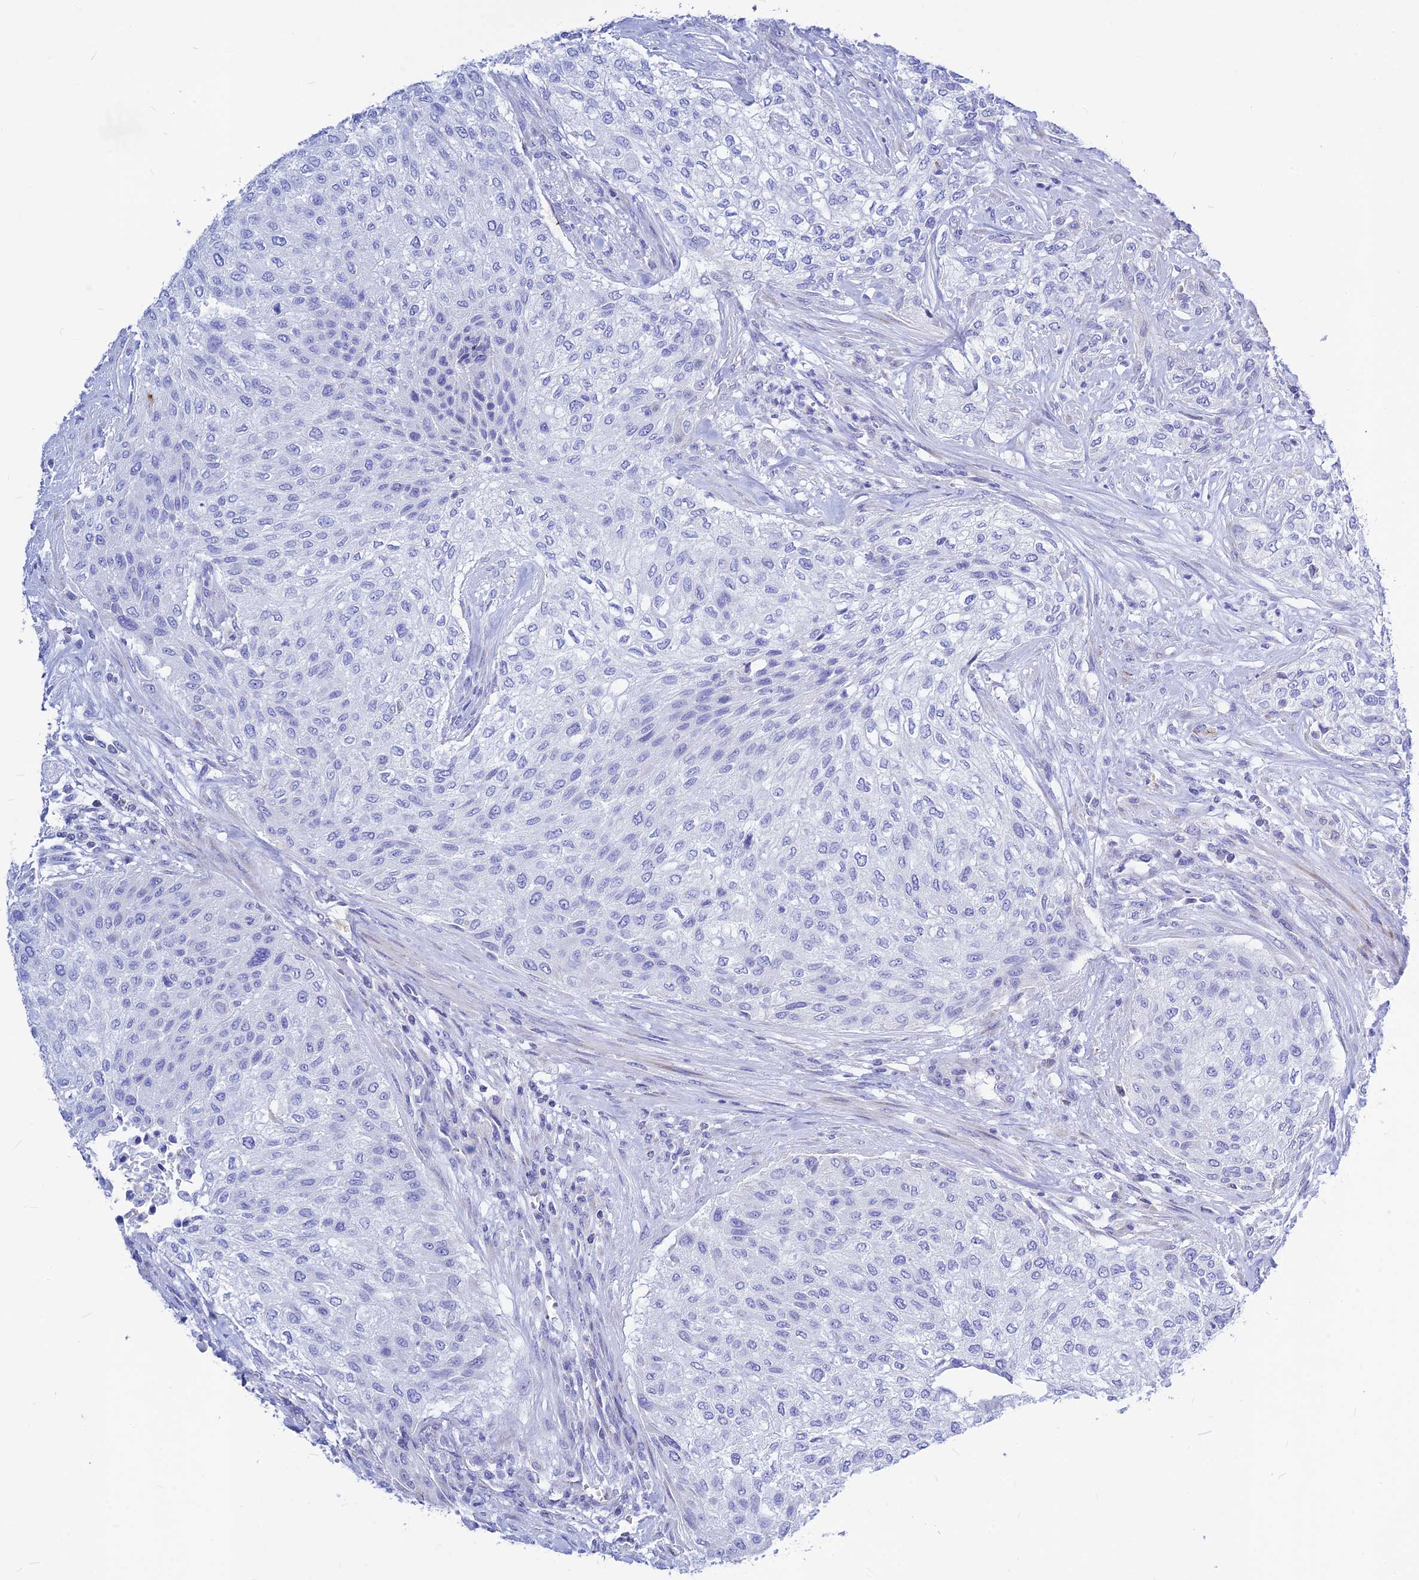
{"staining": {"intensity": "negative", "quantity": "none", "location": "none"}, "tissue": "urothelial cancer", "cell_type": "Tumor cells", "image_type": "cancer", "snomed": [{"axis": "morphology", "description": "Normal tissue, NOS"}, {"axis": "morphology", "description": "Urothelial carcinoma, NOS"}, {"axis": "topography", "description": "Urinary bladder"}, {"axis": "topography", "description": "Peripheral nerve tissue"}], "caption": "Immunohistochemistry micrograph of transitional cell carcinoma stained for a protein (brown), which demonstrates no staining in tumor cells.", "gene": "CNOT6", "patient": {"sex": "male", "age": 35}}